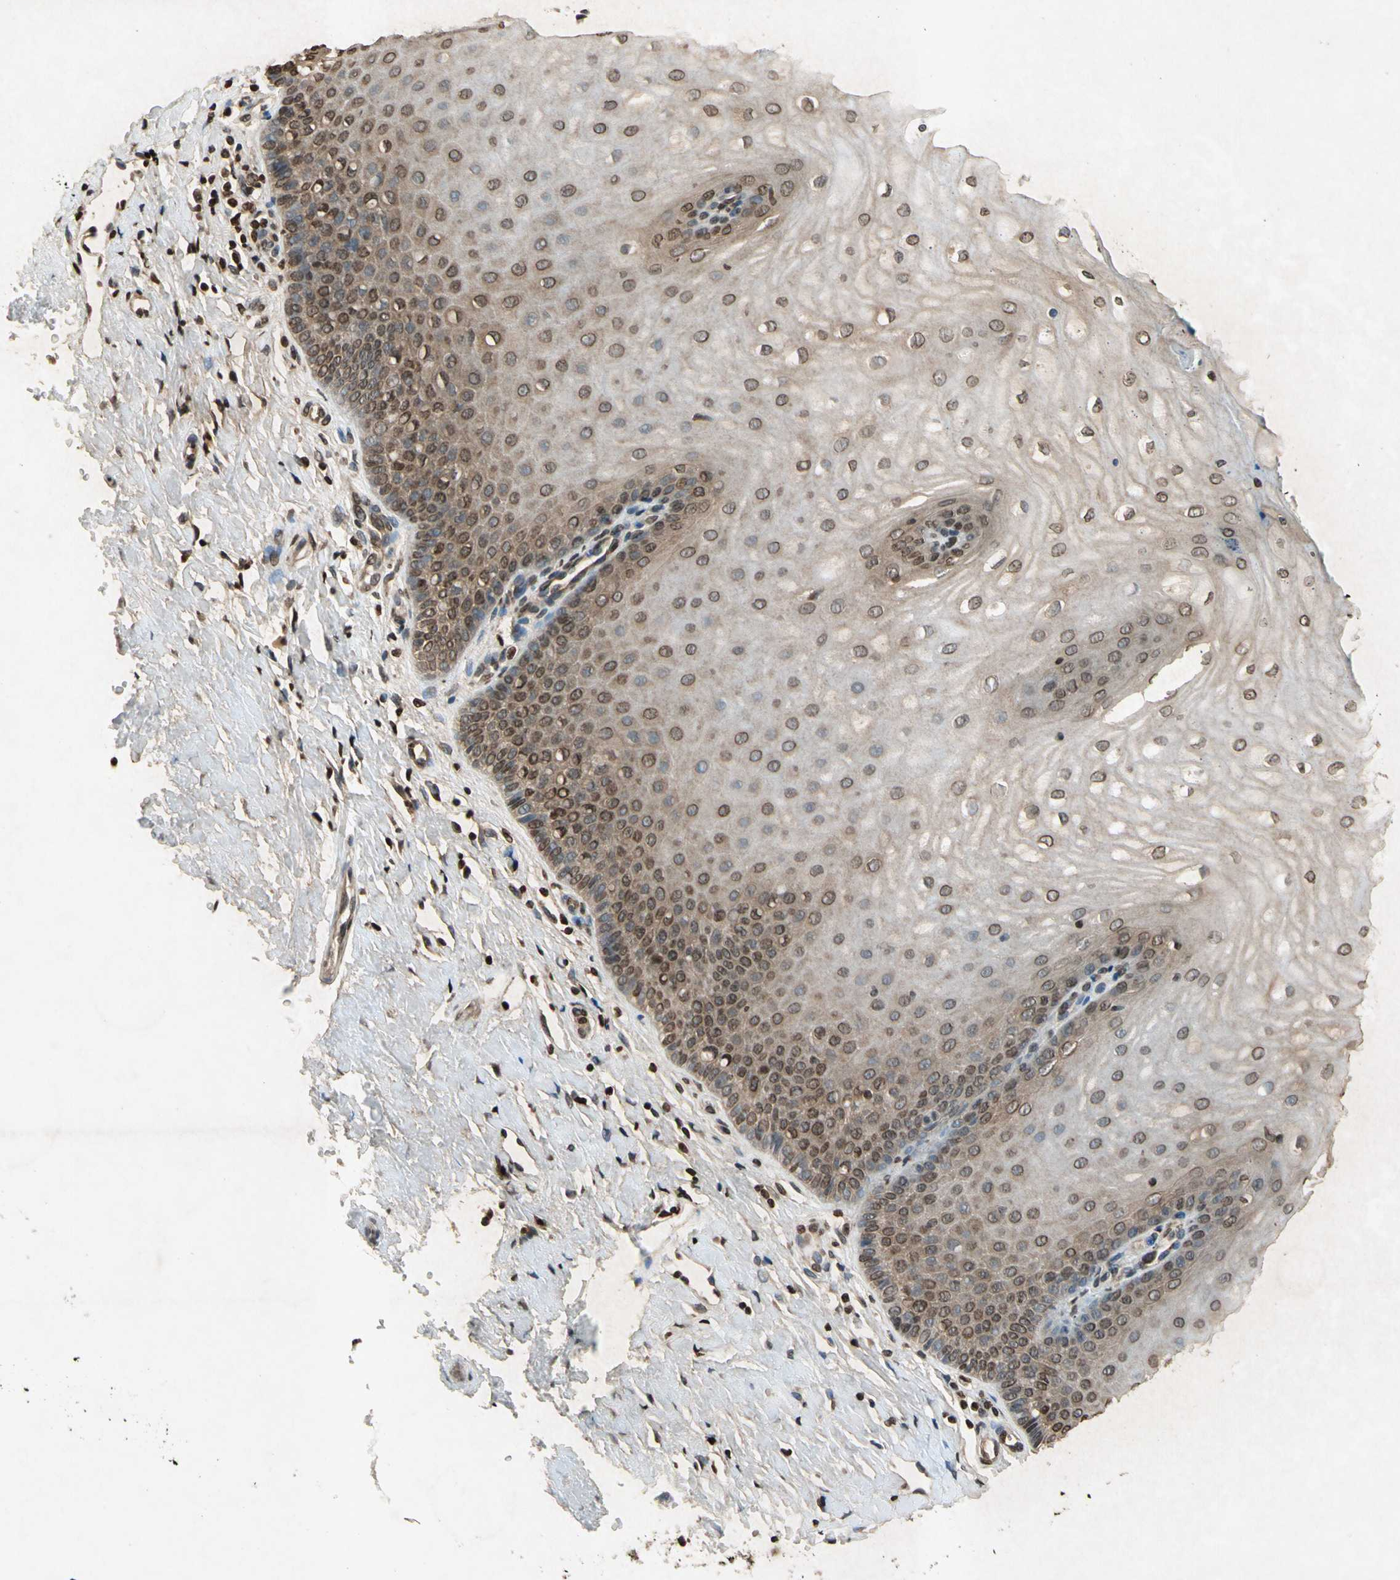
{"staining": {"intensity": "moderate", "quantity": ">75%", "location": "nuclear"}, "tissue": "cervix", "cell_type": "Glandular cells", "image_type": "normal", "snomed": [{"axis": "morphology", "description": "Normal tissue, NOS"}, {"axis": "topography", "description": "Cervix"}], "caption": "Immunohistochemical staining of normal cervix demonstrates medium levels of moderate nuclear positivity in about >75% of glandular cells.", "gene": "HOXB3", "patient": {"sex": "female", "age": 55}}